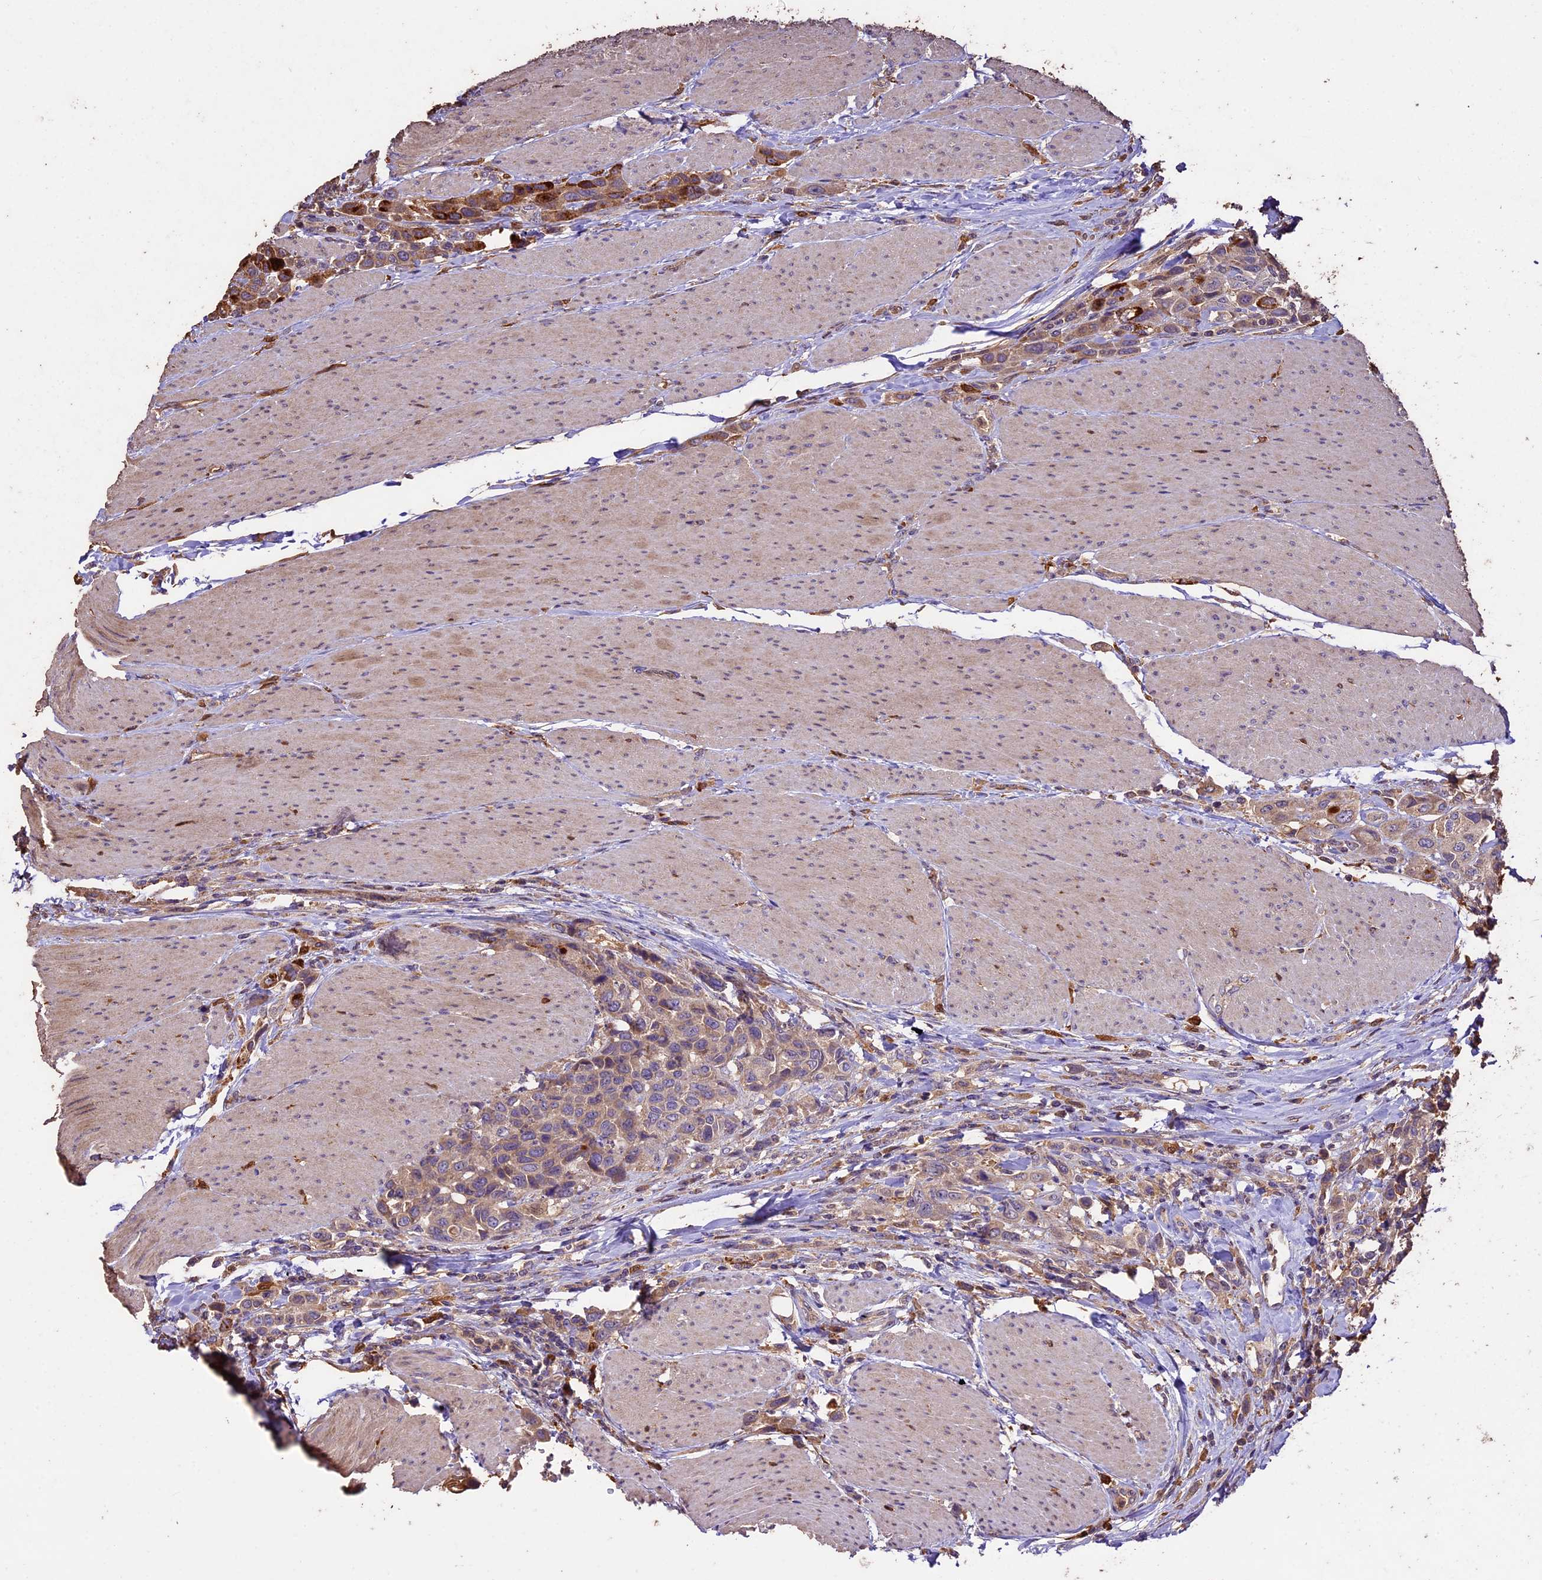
{"staining": {"intensity": "weak", "quantity": ">75%", "location": "cytoplasmic/membranous"}, "tissue": "urothelial cancer", "cell_type": "Tumor cells", "image_type": "cancer", "snomed": [{"axis": "morphology", "description": "Urothelial carcinoma, High grade"}, {"axis": "topography", "description": "Urinary bladder"}], "caption": "Immunohistochemistry (DAB) staining of human high-grade urothelial carcinoma demonstrates weak cytoplasmic/membranous protein positivity in approximately >75% of tumor cells.", "gene": "CRLF1", "patient": {"sex": "male", "age": 50}}